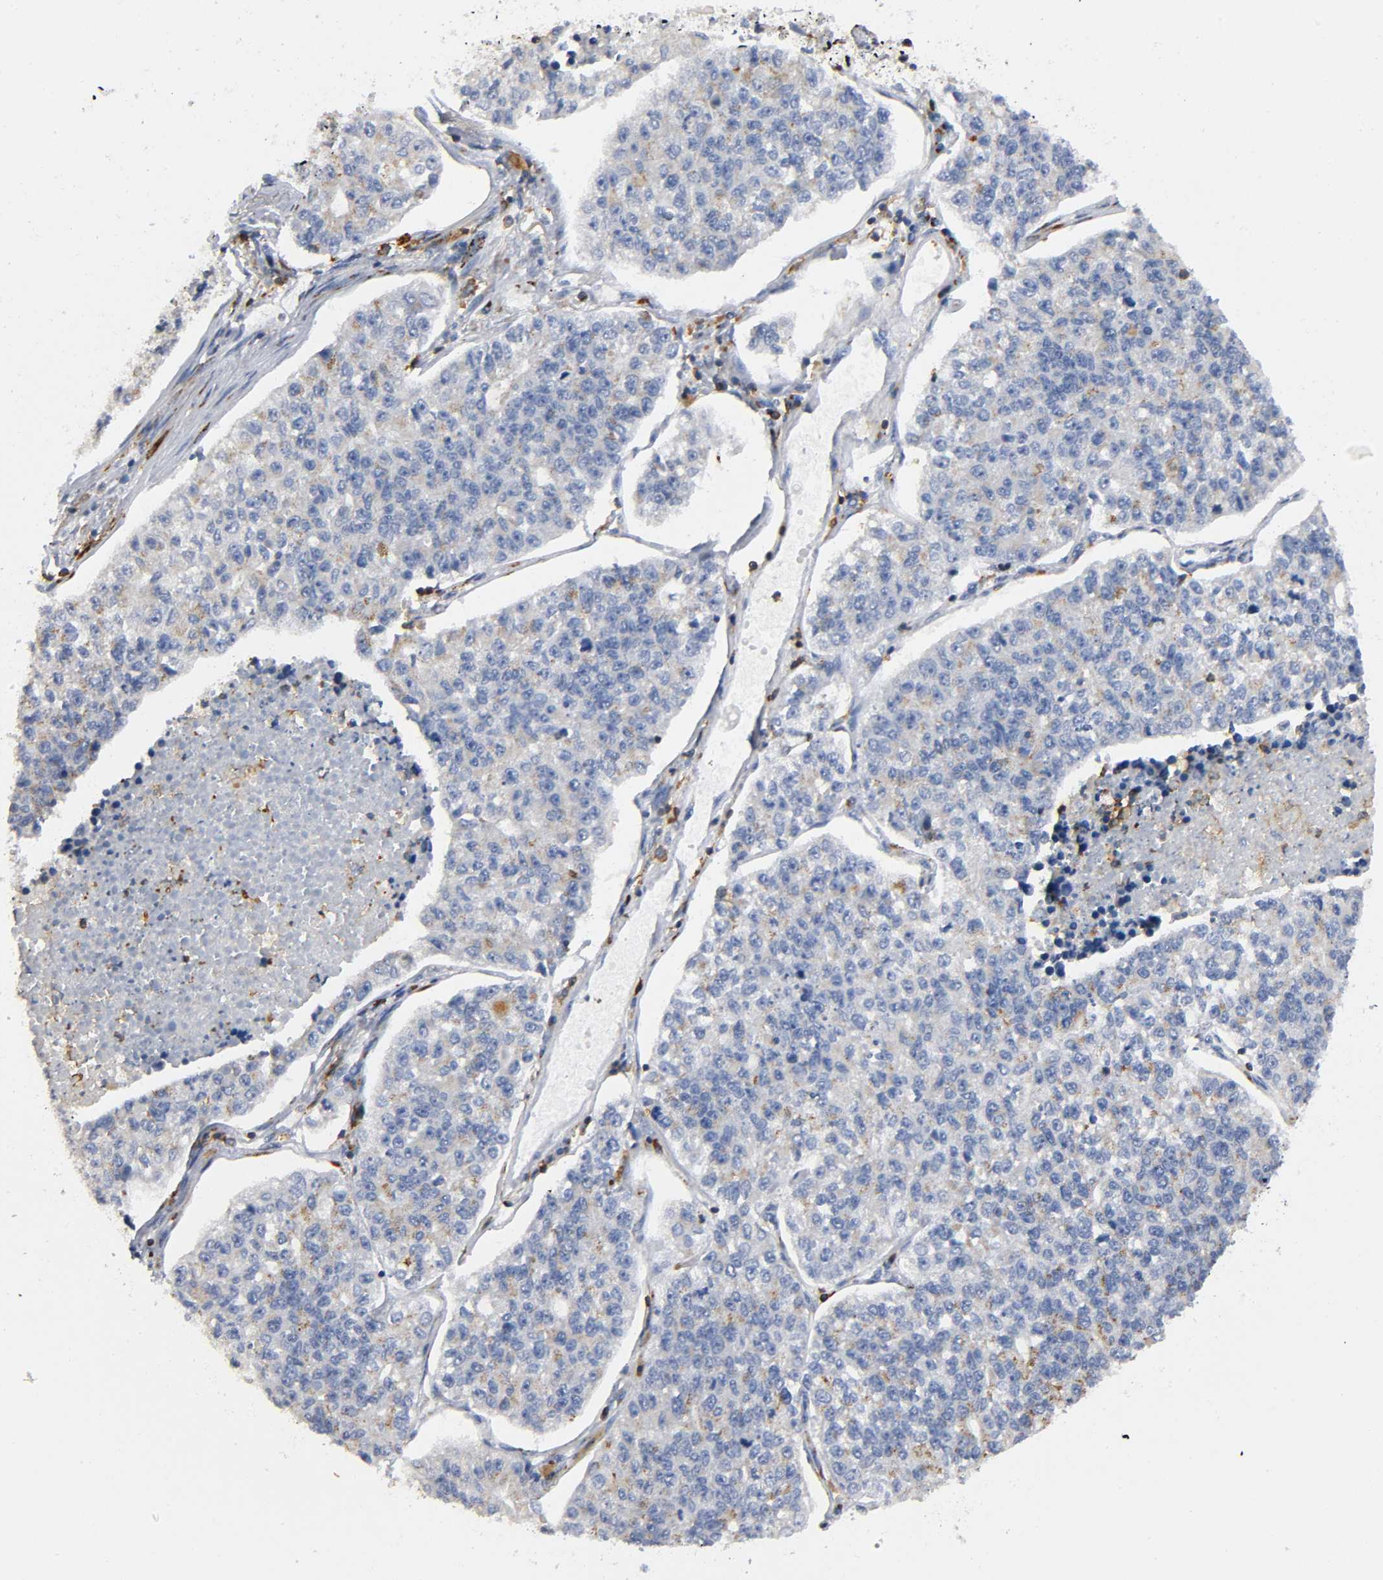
{"staining": {"intensity": "weak", "quantity": "25%-75%", "location": "cytoplasmic/membranous"}, "tissue": "lung cancer", "cell_type": "Tumor cells", "image_type": "cancer", "snomed": [{"axis": "morphology", "description": "Adenocarcinoma, NOS"}, {"axis": "topography", "description": "Lung"}], "caption": "A histopathology image showing weak cytoplasmic/membranous staining in approximately 25%-75% of tumor cells in lung adenocarcinoma, as visualized by brown immunohistochemical staining.", "gene": "CAPN10", "patient": {"sex": "male", "age": 49}}